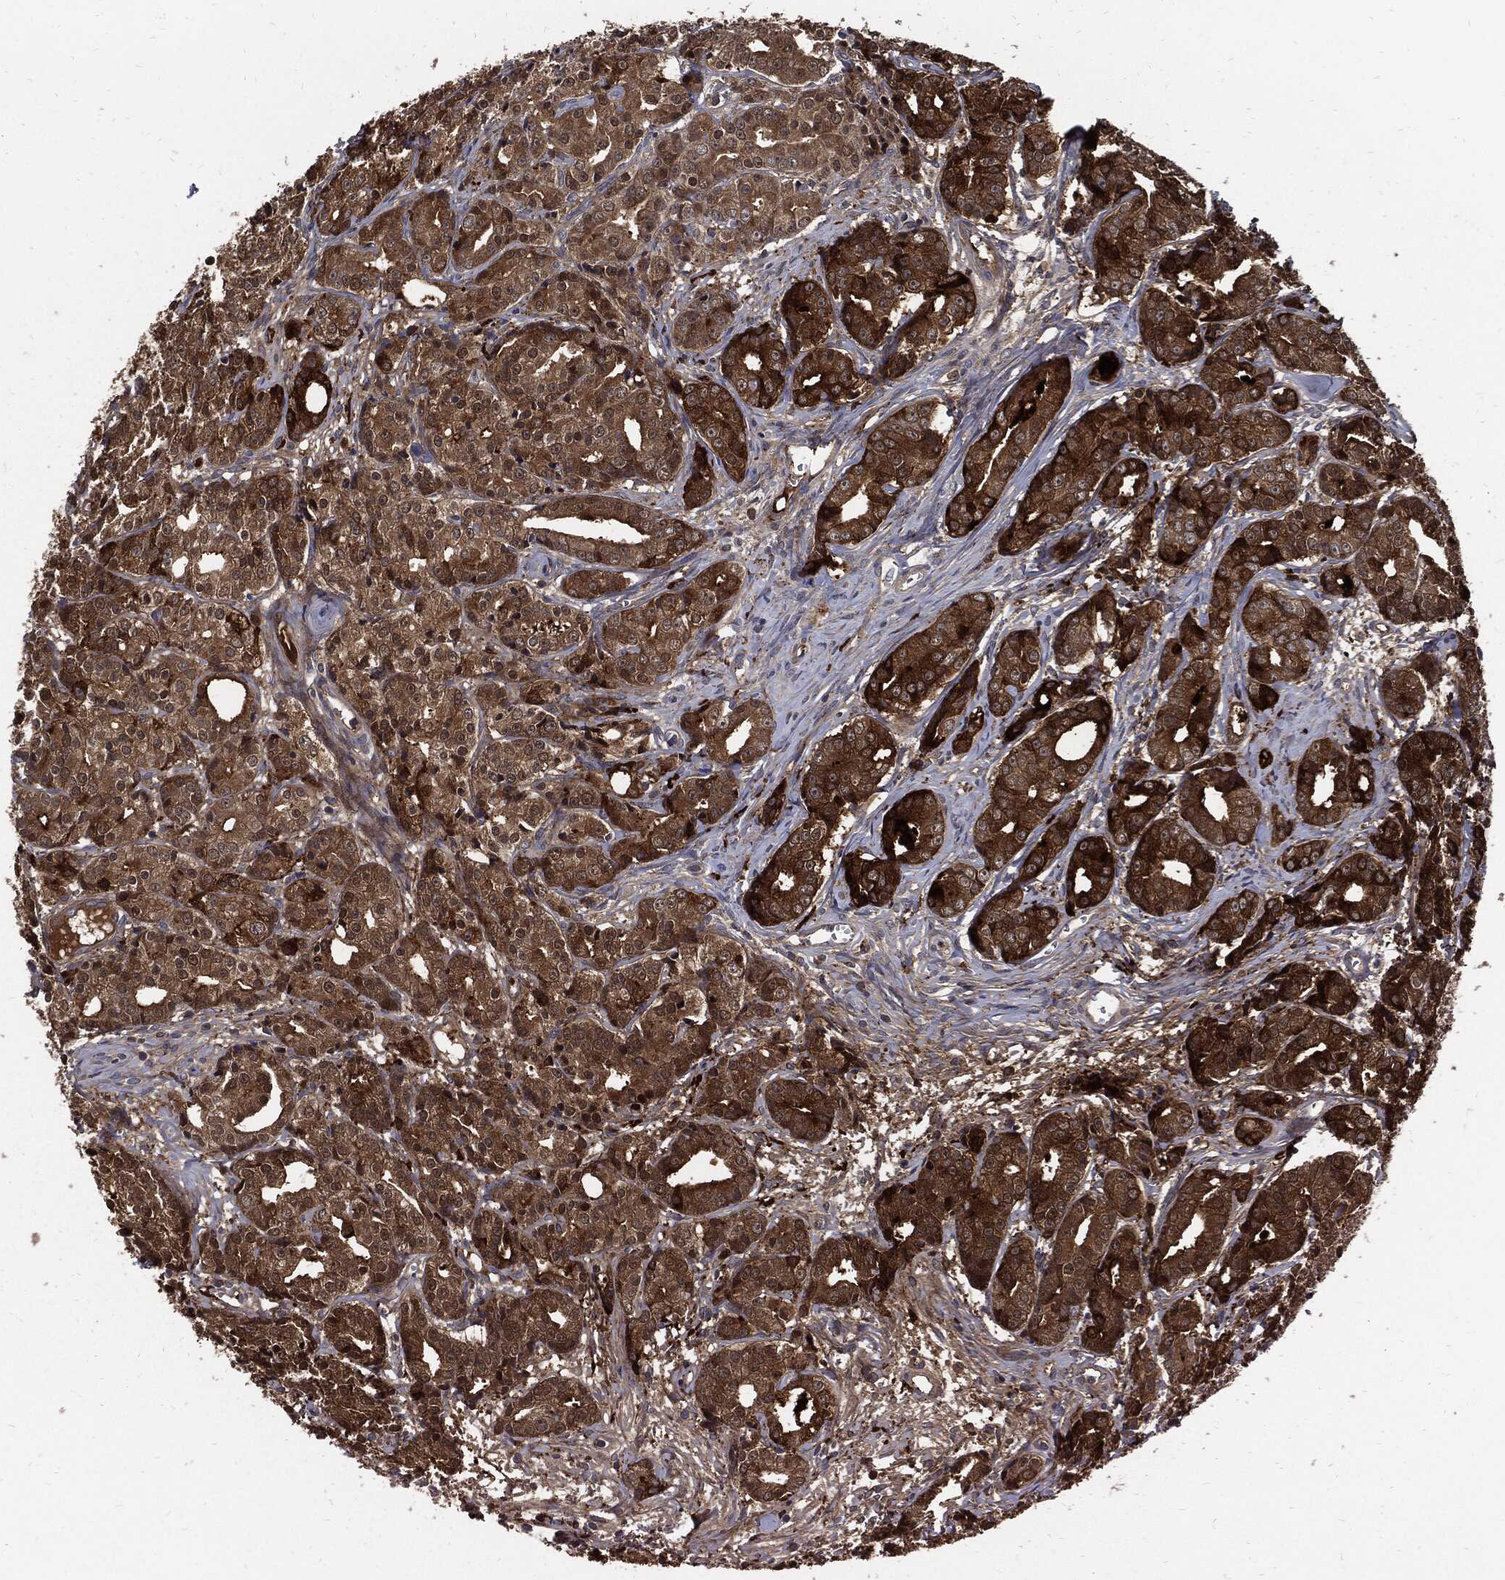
{"staining": {"intensity": "strong", "quantity": "25%-75%", "location": "cytoplasmic/membranous"}, "tissue": "prostate cancer", "cell_type": "Tumor cells", "image_type": "cancer", "snomed": [{"axis": "morphology", "description": "Adenocarcinoma, Medium grade"}, {"axis": "topography", "description": "Prostate"}], "caption": "Immunohistochemical staining of human prostate adenocarcinoma (medium-grade) demonstrates strong cytoplasmic/membranous protein expression in approximately 25%-75% of tumor cells.", "gene": "CLU", "patient": {"sex": "male", "age": 74}}